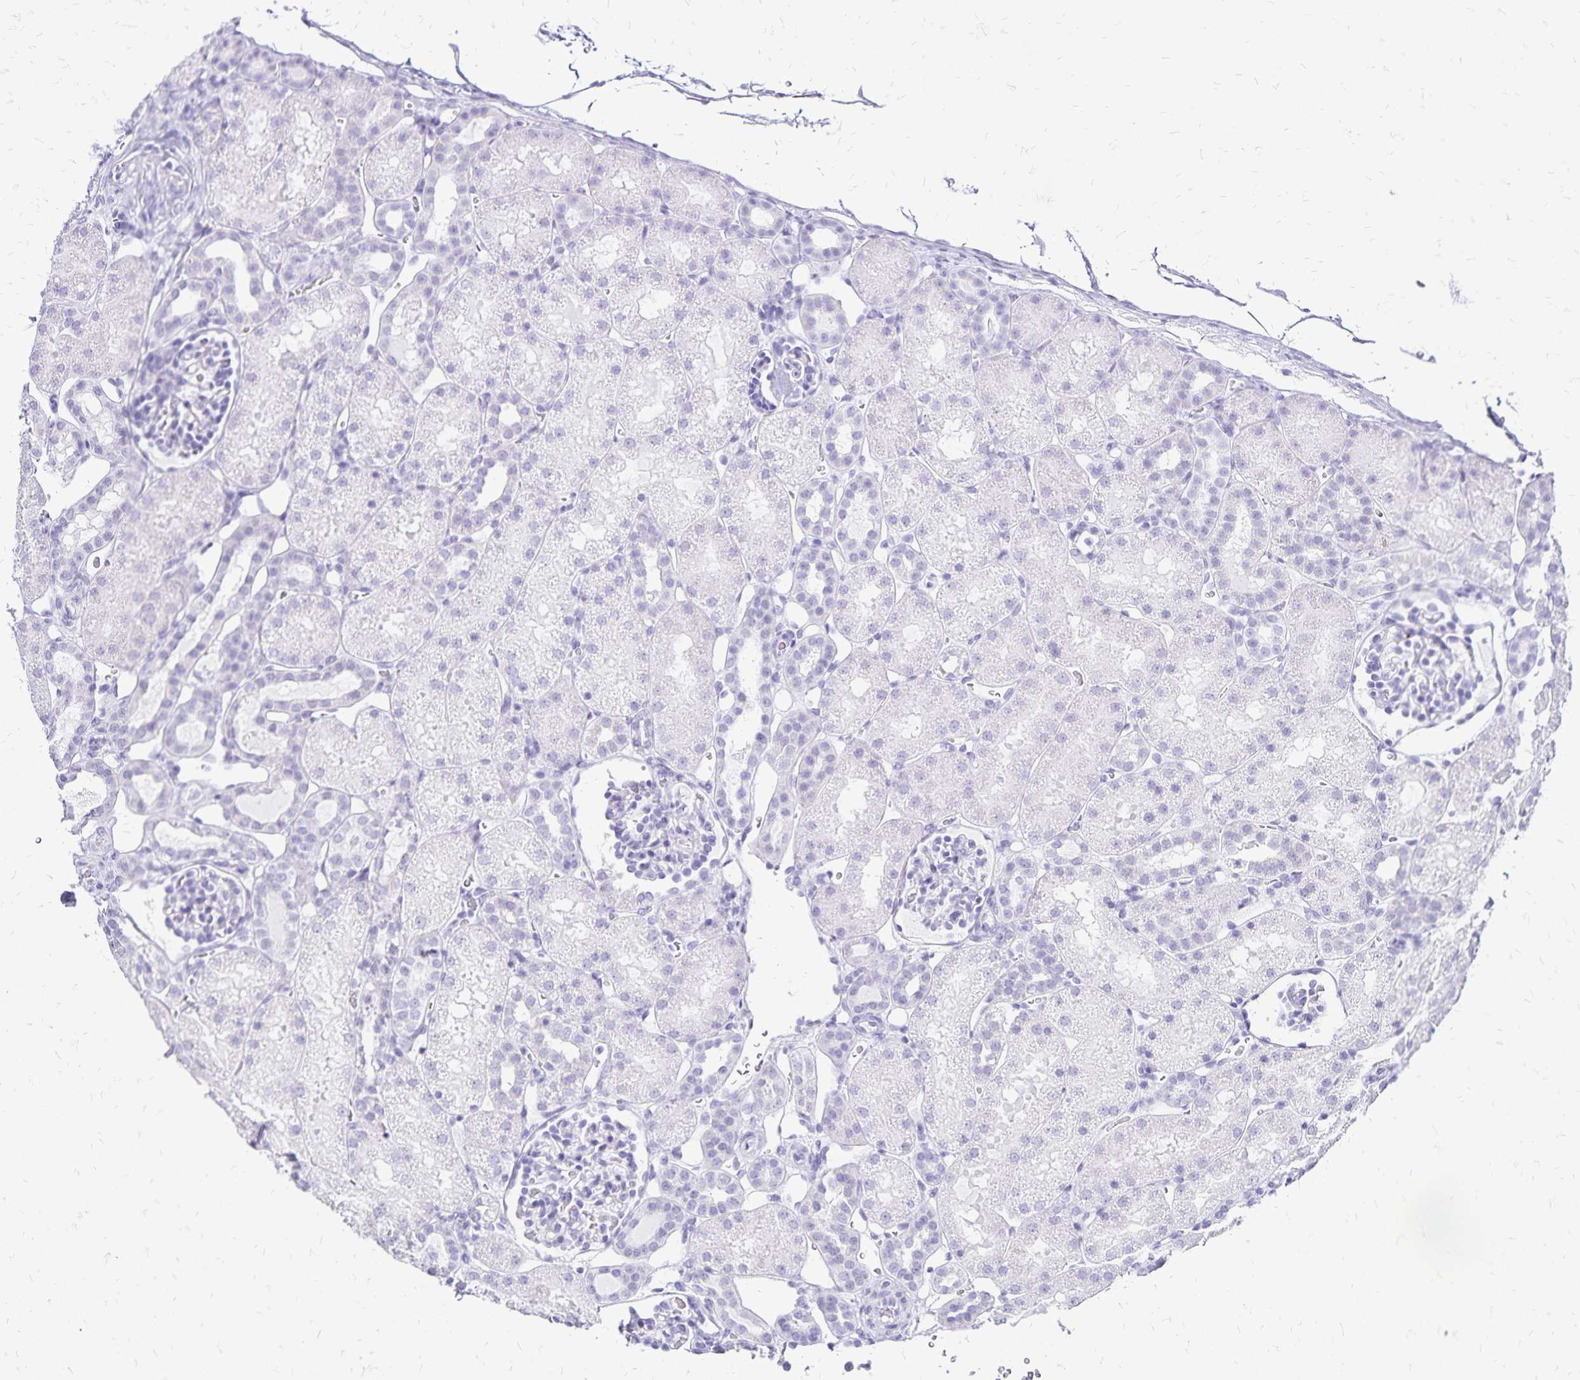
{"staining": {"intensity": "negative", "quantity": "none", "location": "none"}, "tissue": "kidney", "cell_type": "Cells in glomeruli", "image_type": "normal", "snomed": [{"axis": "morphology", "description": "Normal tissue, NOS"}, {"axis": "topography", "description": "Kidney"}], "caption": "Protein analysis of unremarkable kidney reveals no significant expression in cells in glomeruli. Nuclei are stained in blue.", "gene": "LIN28B", "patient": {"sex": "male", "age": 2}}